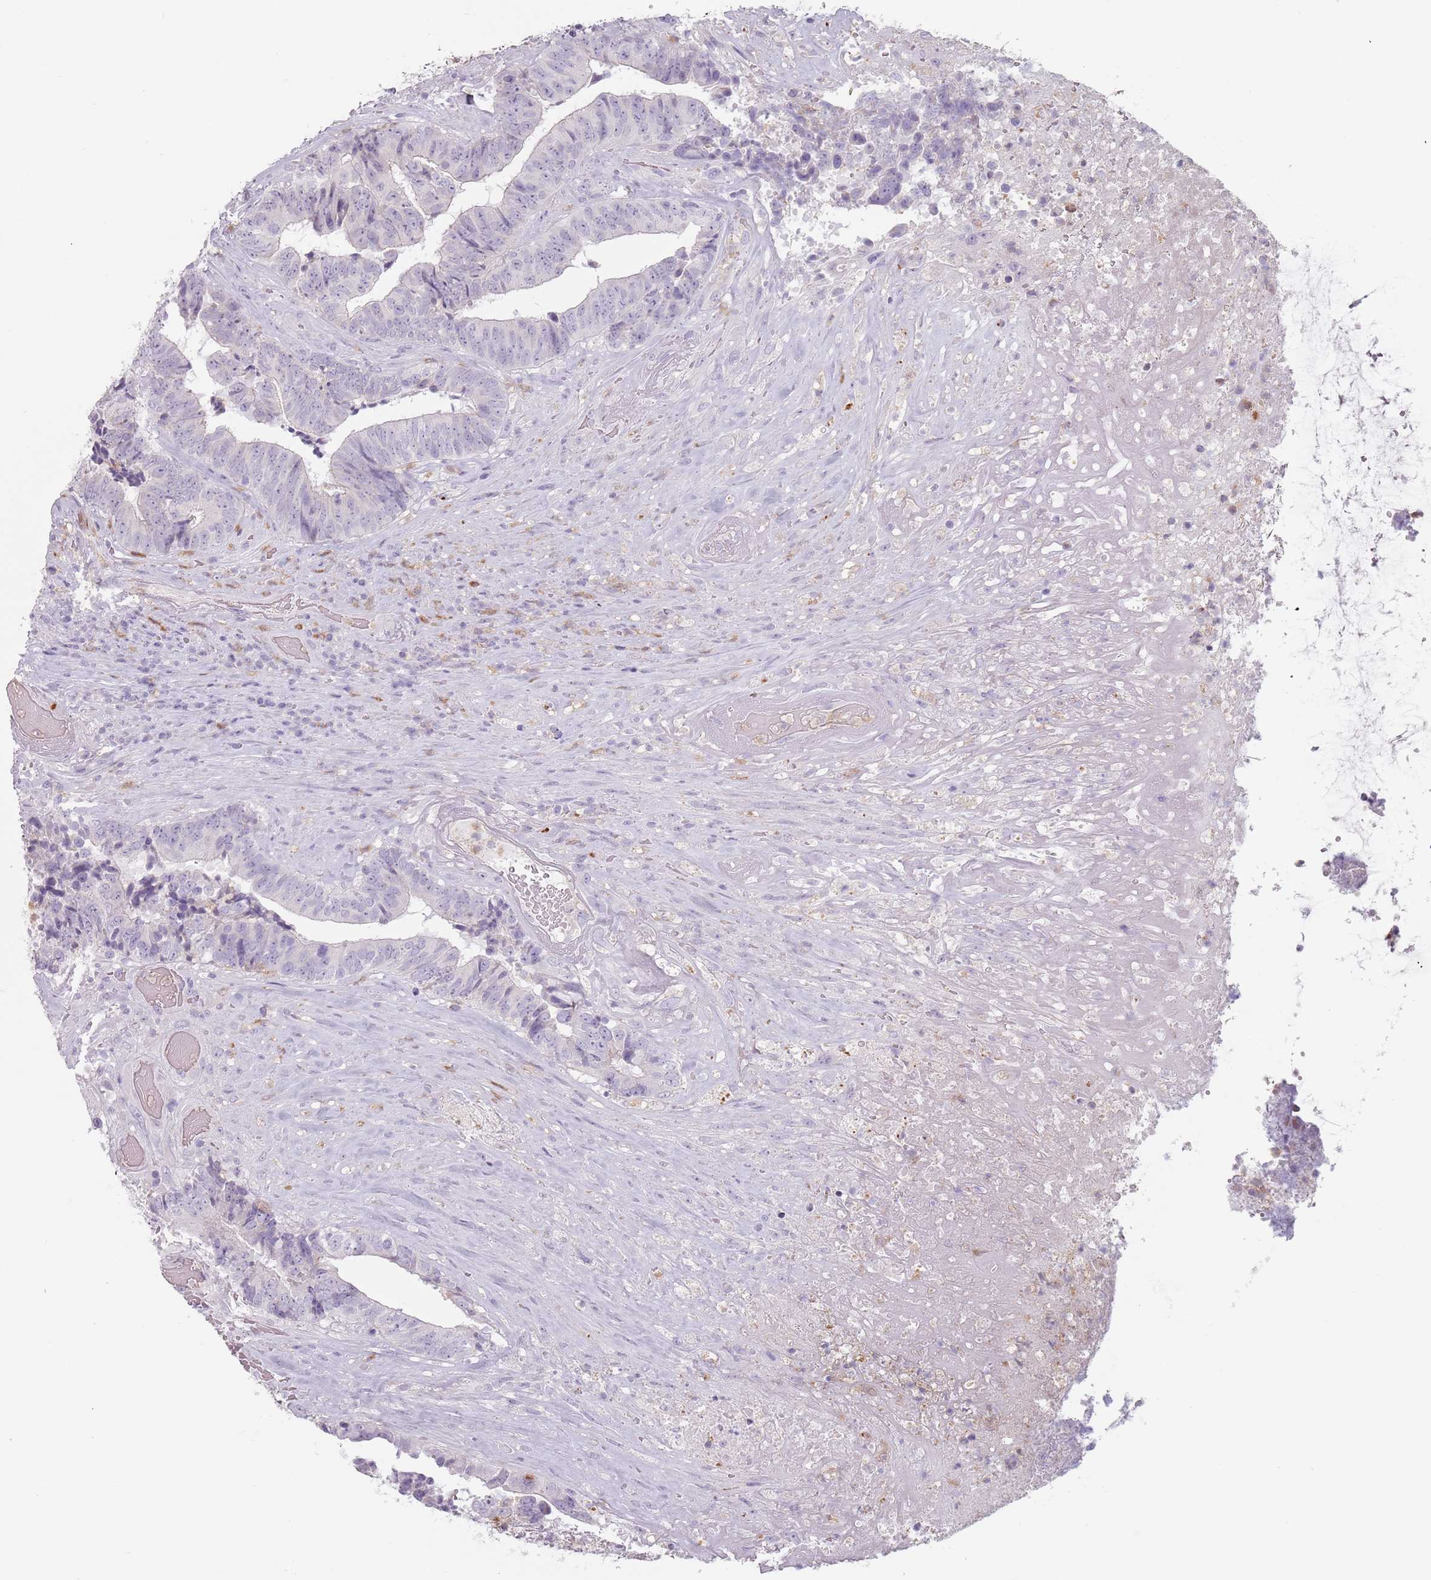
{"staining": {"intensity": "negative", "quantity": "none", "location": "none"}, "tissue": "colorectal cancer", "cell_type": "Tumor cells", "image_type": "cancer", "snomed": [{"axis": "morphology", "description": "Adenocarcinoma, NOS"}, {"axis": "topography", "description": "Rectum"}], "caption": "This is a image of IHC staining of adenocarcinoma (colorectal), which shows no staining in tumor cells.", "gene": "ZNF584", "patient": {"sex": "male", "age": 72}}